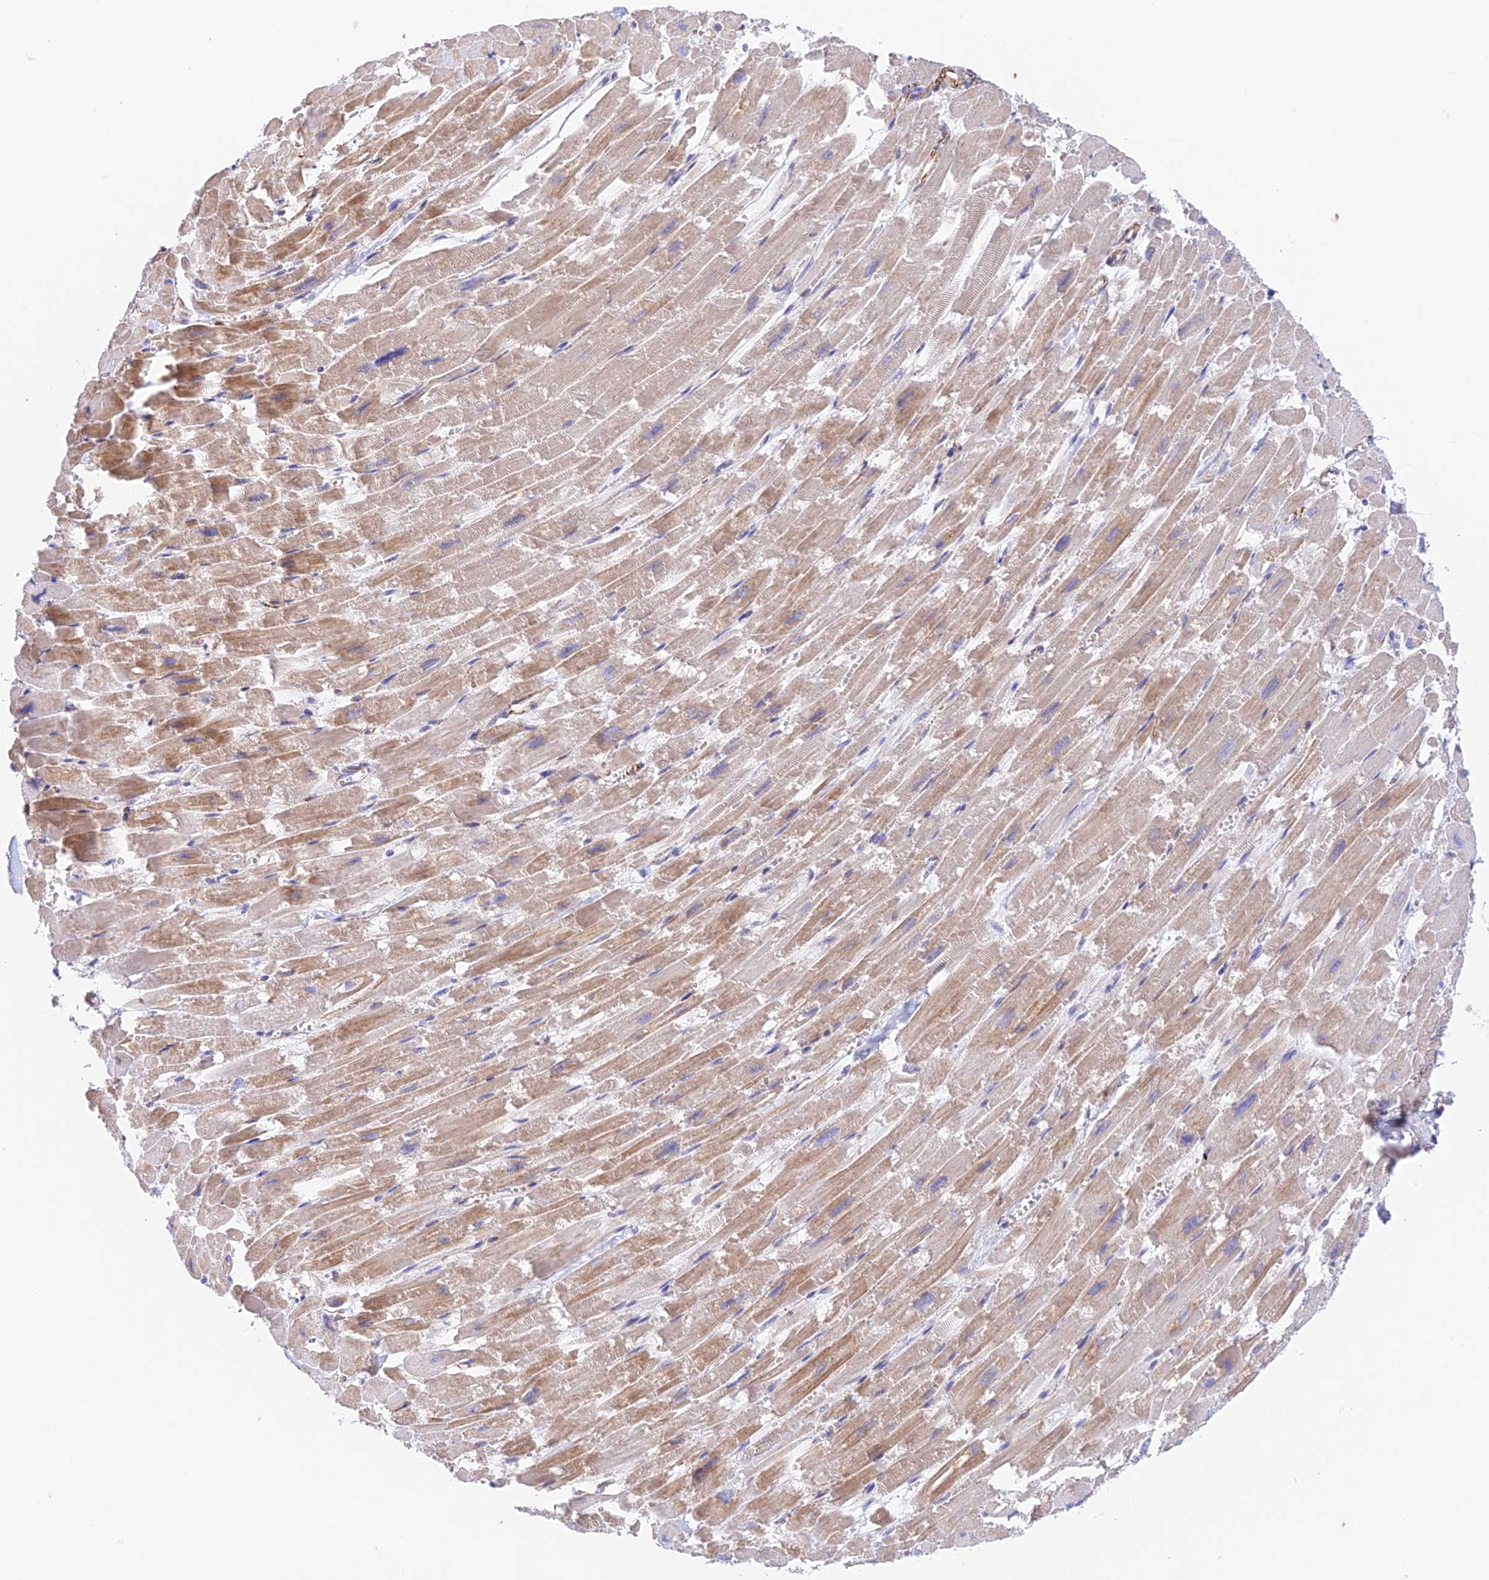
{"staining": {"intensity": "moderate", "quantity": "<25%", "location": "cytoplasmic/membranous"}, "tissue": "heart muscle", "cell_type": "Cardiomyocytes", "image_type": "normal", "snomed": [{"axis": "morphology", "description": "Normal tissue, NOS"}, {"axis": "topography", "description": "Heart"}], "caption": "Immunohistochemistry (IHC) image of unremarkable heart muscle: heart muscle stained using immunohistochemistry (IHC) displays low levels of moderate protein expression localized specifically in the cytoplasmic/membranous of cardiomyocytes, appearing as a cytoplasmic/membranous brown color.", "gene": "ZNF652", "patient": {"sex": "male", "age": 54}}